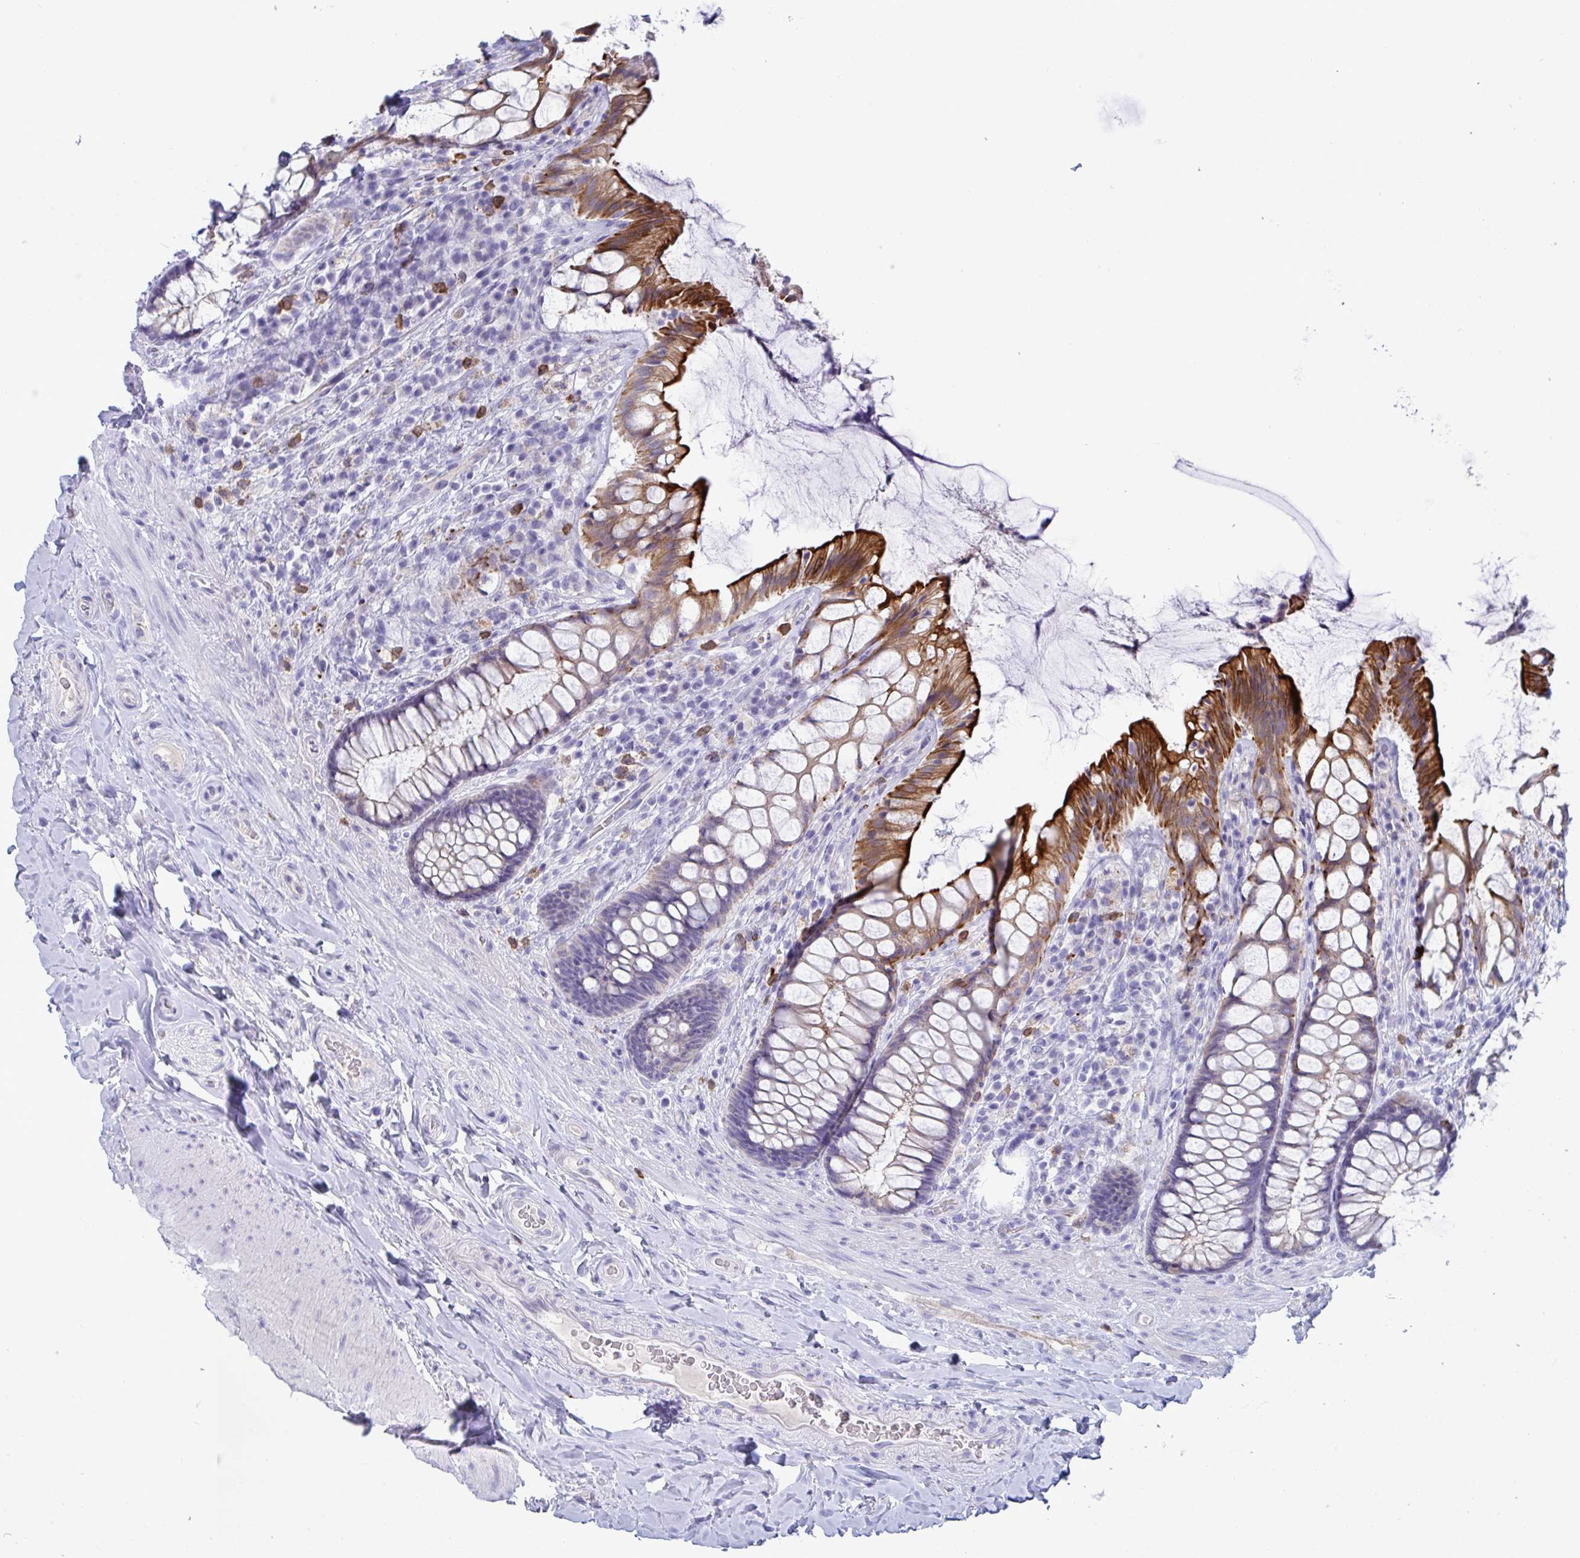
{"staining": {"intensity": "strong", "quantity": "25%-75%", "location": "cytoplasmic/membranous"}, "tissue": "rectum", "cell_type": "Glandular cells", "image_type": "normal", "snomed": [{"axis": "morphology", "description": "Normal tissue, NOS"}, {"axis": "topography", "description": "Rectum"}], "caption": "Protein expression analysis of normal human rectum reveals strong cytoplasmic/membranous expression in about 25%-75% of glandular cells. Nuclei are stained in blue.", "gene": "TAS2R38", "patient": {"sex": "female", "age": 58}}